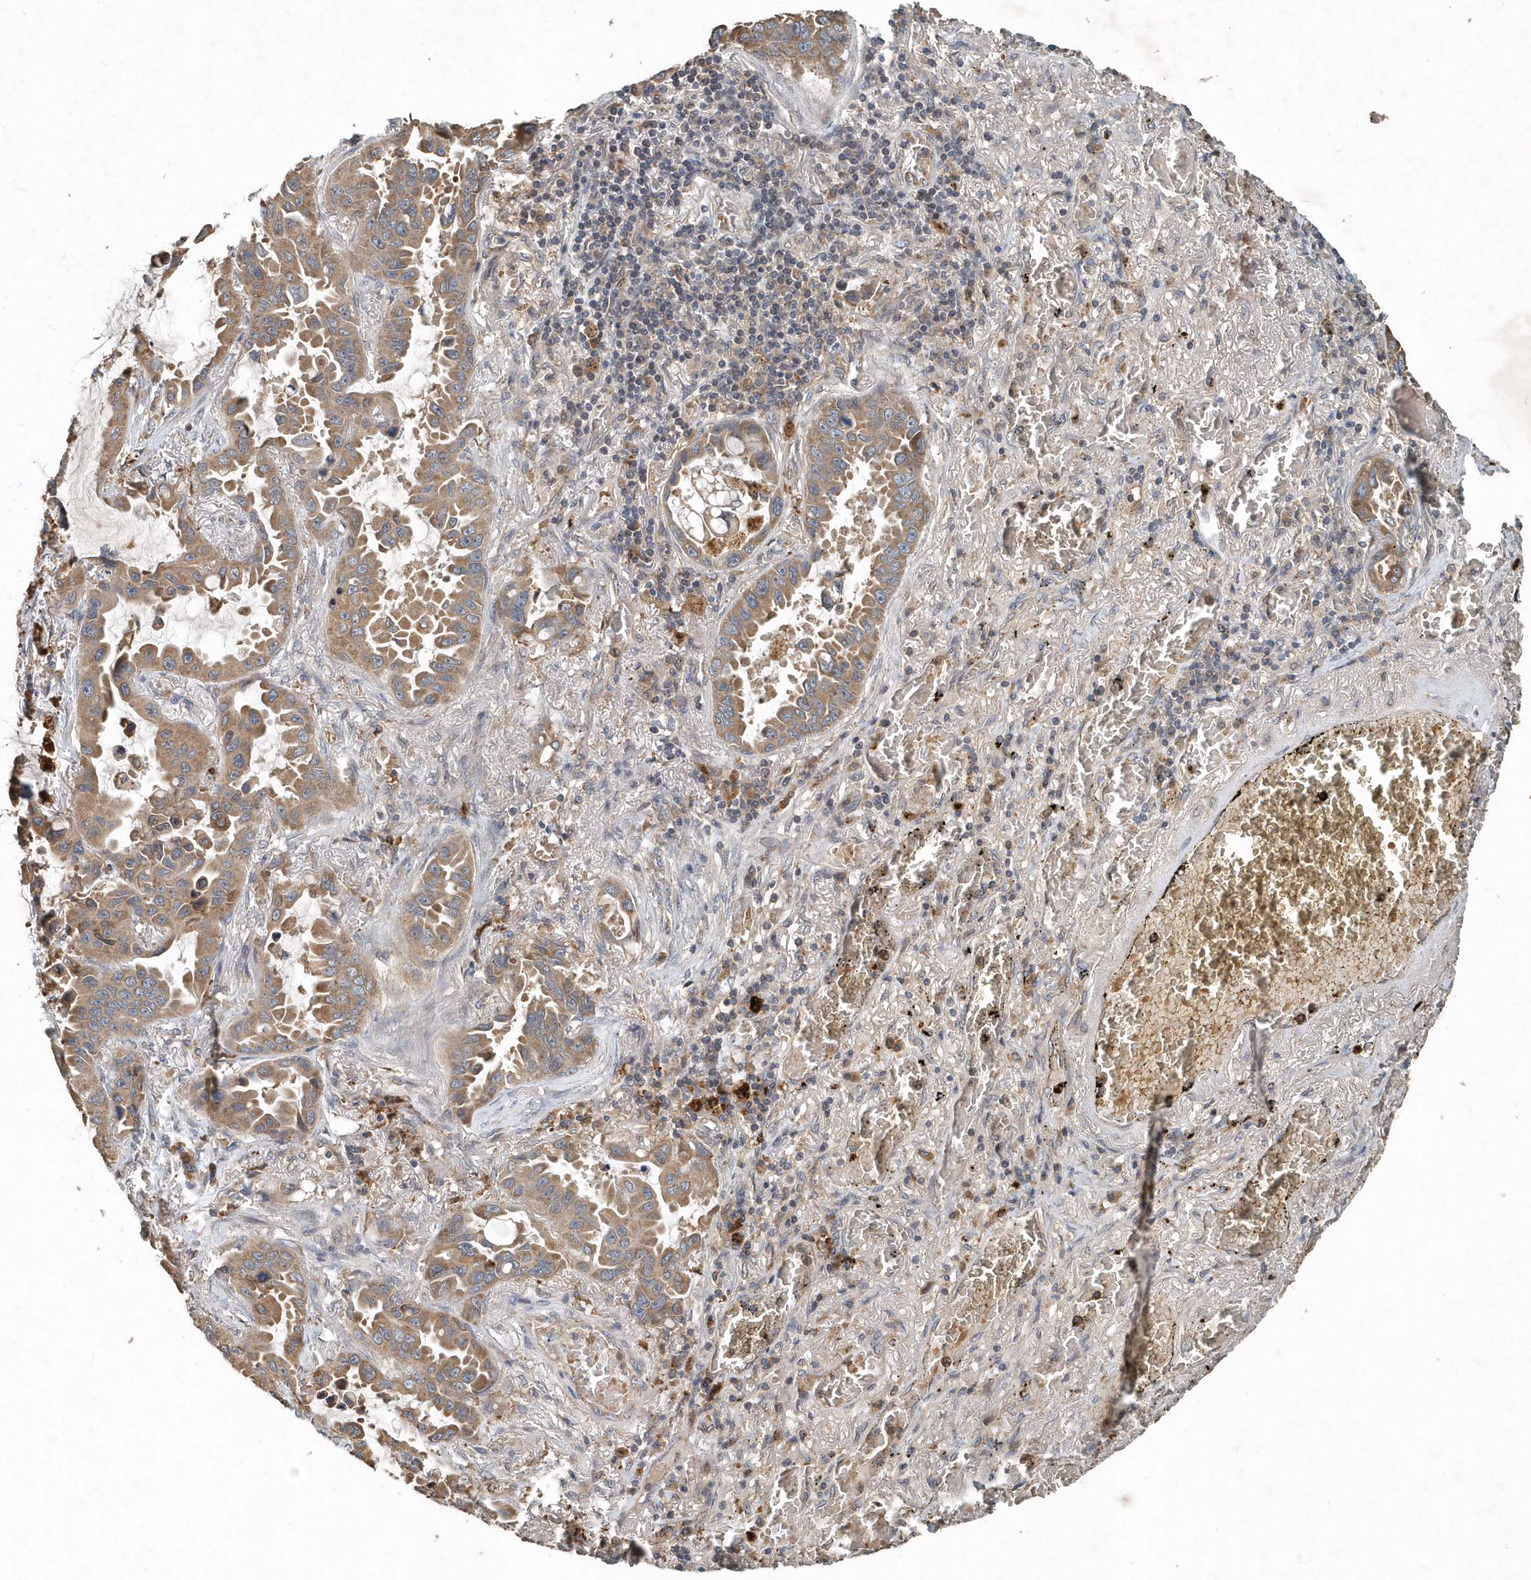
{"staining": {"intensity": "moderate", "quantity": ">75%", "location": "cytoplasmic/membranous"}, "tissue": "lung cancer", "cell_type": "Tumor cells", "image_type": "cancer", "snomed": [{"axis": "morphology", "description": "Adenocarcinoma, NOS"}, {"axis": "topography", "description": "Lung"}], "caption": "Immunohistochemical staining of human adenocarcinoma (lung) displays medium levels of moderate cytoplasmic/membranous protein positivity in approximately >75% of tumor cells. The staining was performed using DAB, with brown indicating positive protein expression. Nuclei are stained blue with hematoxylin.", "gene": "SCFD2", "patient": {"sex": "male", "age": 64}}